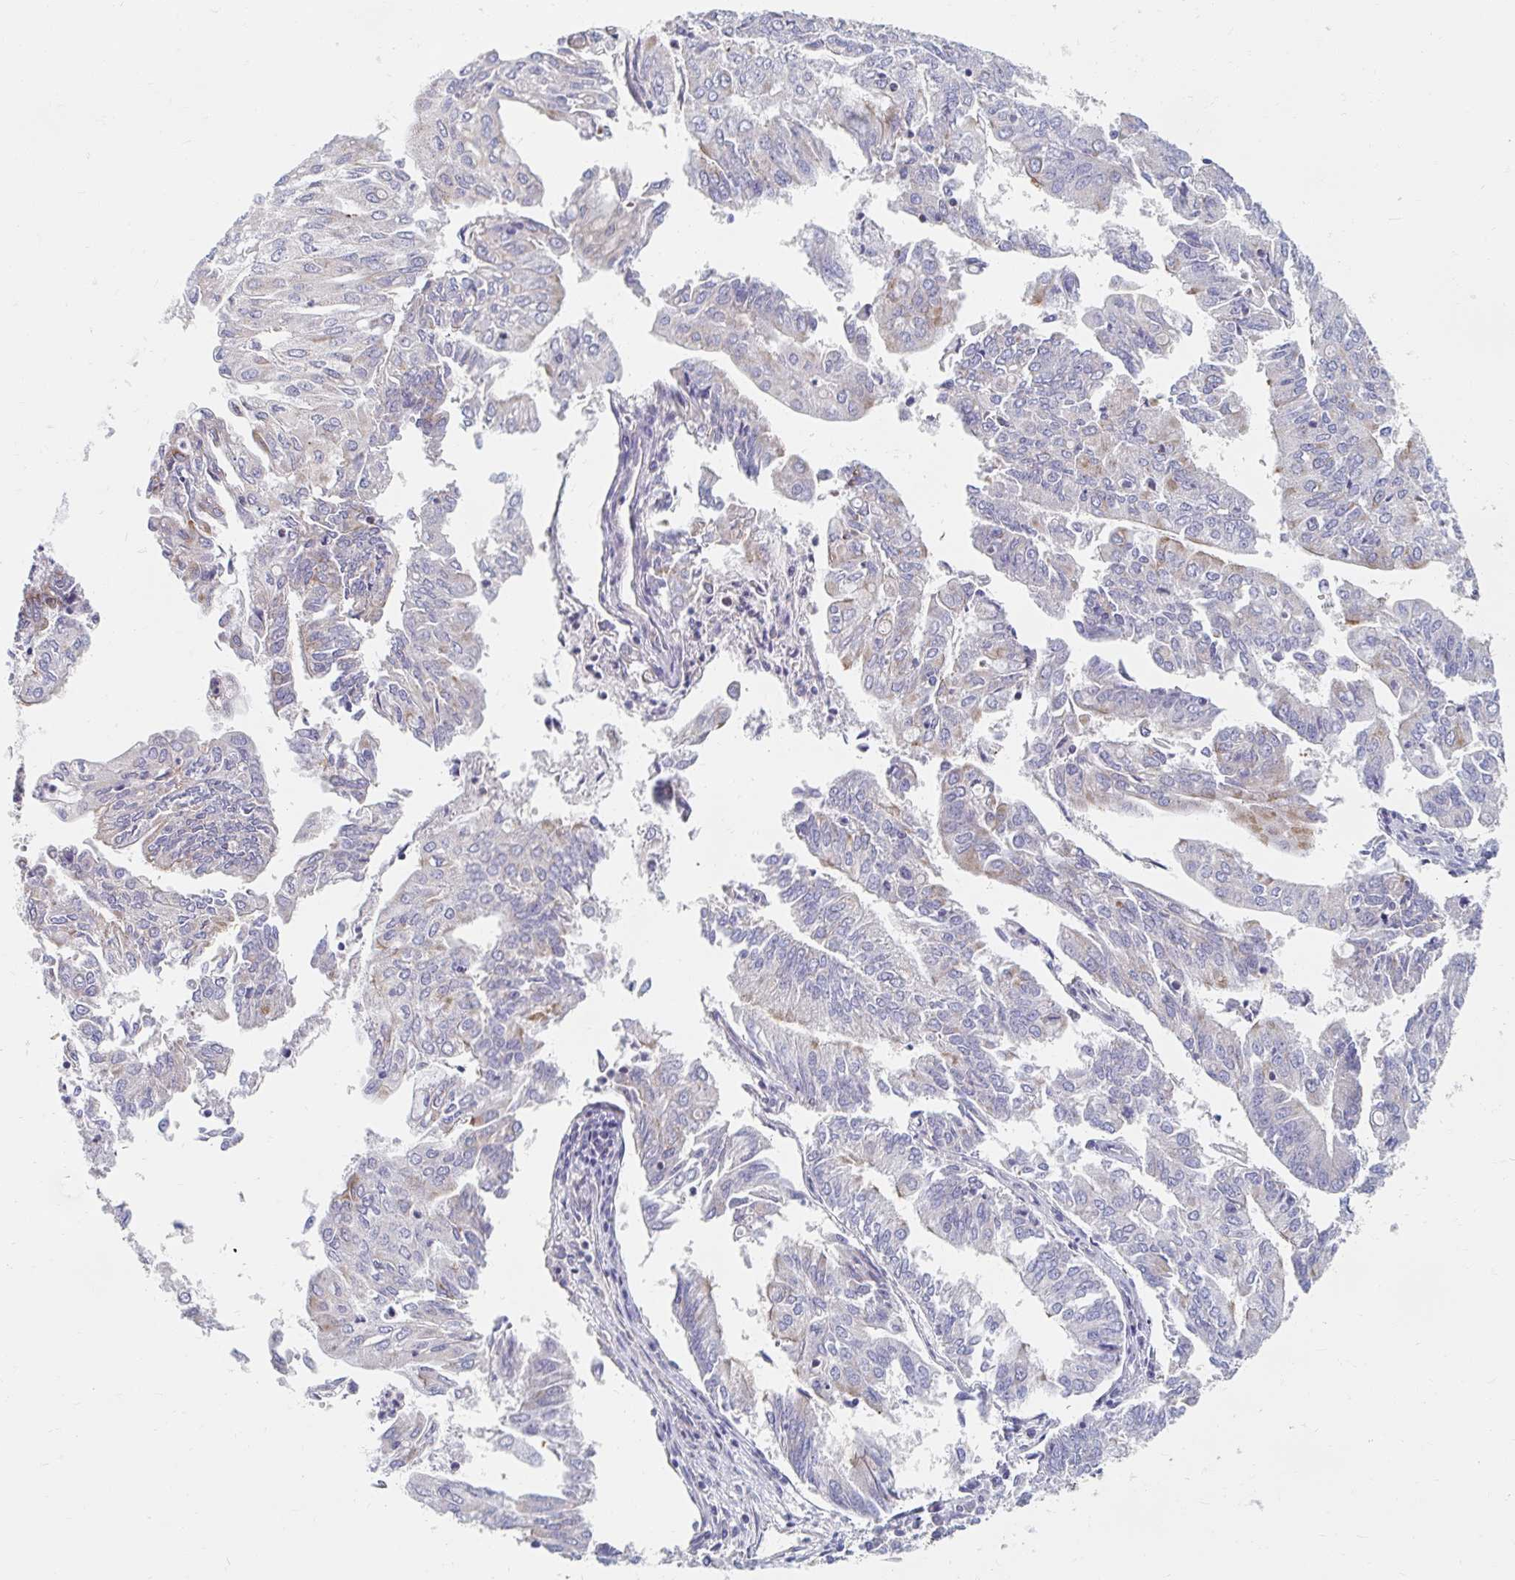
{"staining": {"intensity": "weak", "quantity": "<25%", "location": "cytoplasmic/membranous"}, "tissue": "endometrial cancer", "cell_type": "Tumor cells", "image_type": "cancer", "snomed": [{"axis": "morphology", "description": "Adenocarcinoma, NOS"}, {"axis": "topography", "description": "Endometrium"}], "caption": "Immunohistochemistry (IHC) of adenocarcinoma (endometrial) demonstrates no positivity in tumor cells. (DAB (3,3'-diaminobenzidine) IHC, high magnification).", "gene": "MAVS", "patient": {"sex": "female", "age": 61}}